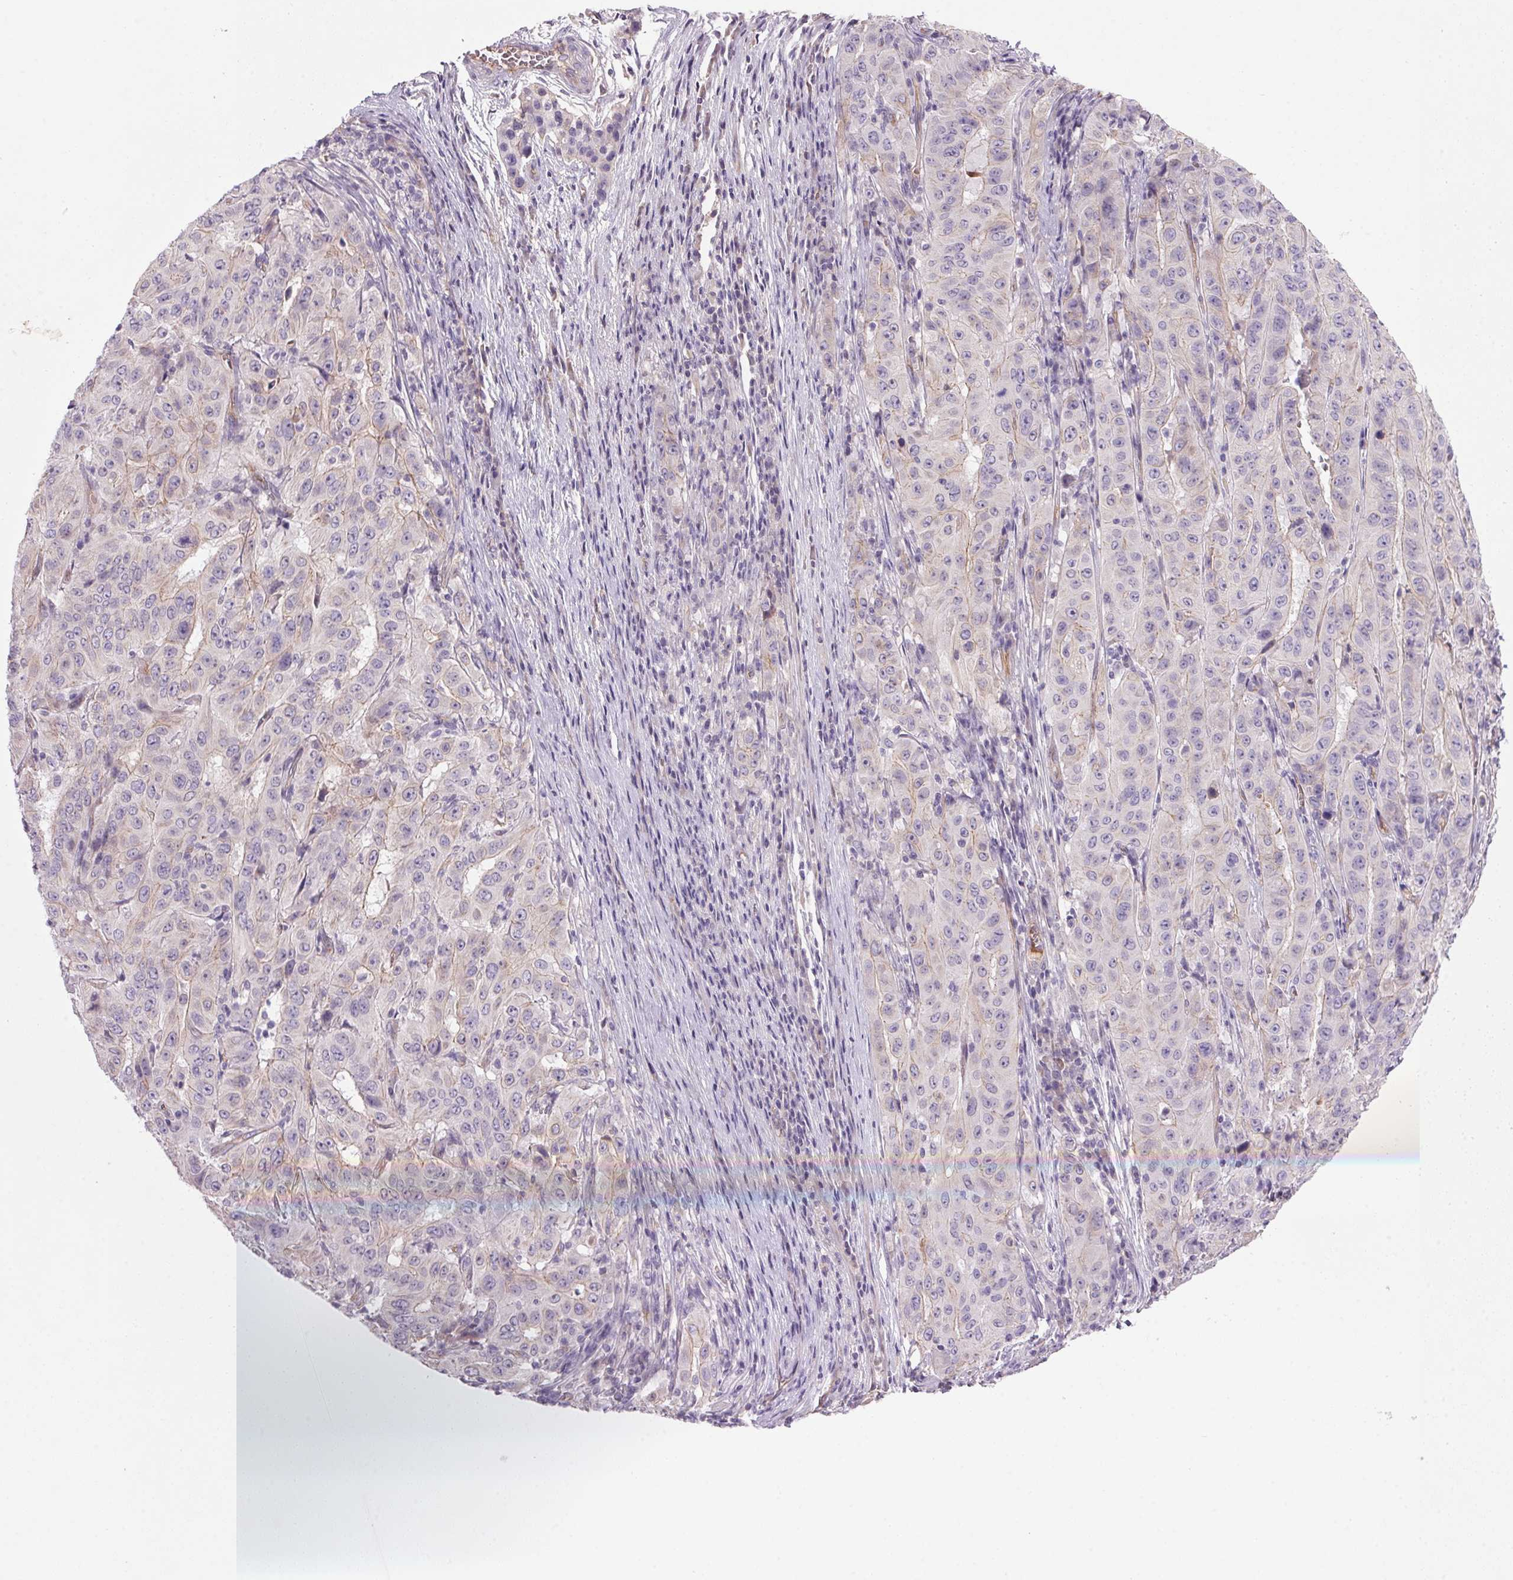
{"staining": {"intensity": "negative", "quantity": "none", "location": "none"}, "tissue": "pancreatic cancer", "cell_type": "Tumor cells", "image_type": "cancer", "snomed": [{"axis": "morphology", "description": "Adenocarcinoma, NOS"}, {"axis": "topography", "description": "Pancreas"}], "caption": "Immunohistochemistry (IHC) of adenocarcinoma (pancreatic) shows no expression in tumor cells. (Stains: DAB (3,3'-diaminobenzidine) immunohistochemistry with hematoxylin counter stain, Microscopy: brightfield microscopy at high magnification).", "gene": "APOC4", "patient": {"sex": "male", "age": 63}}